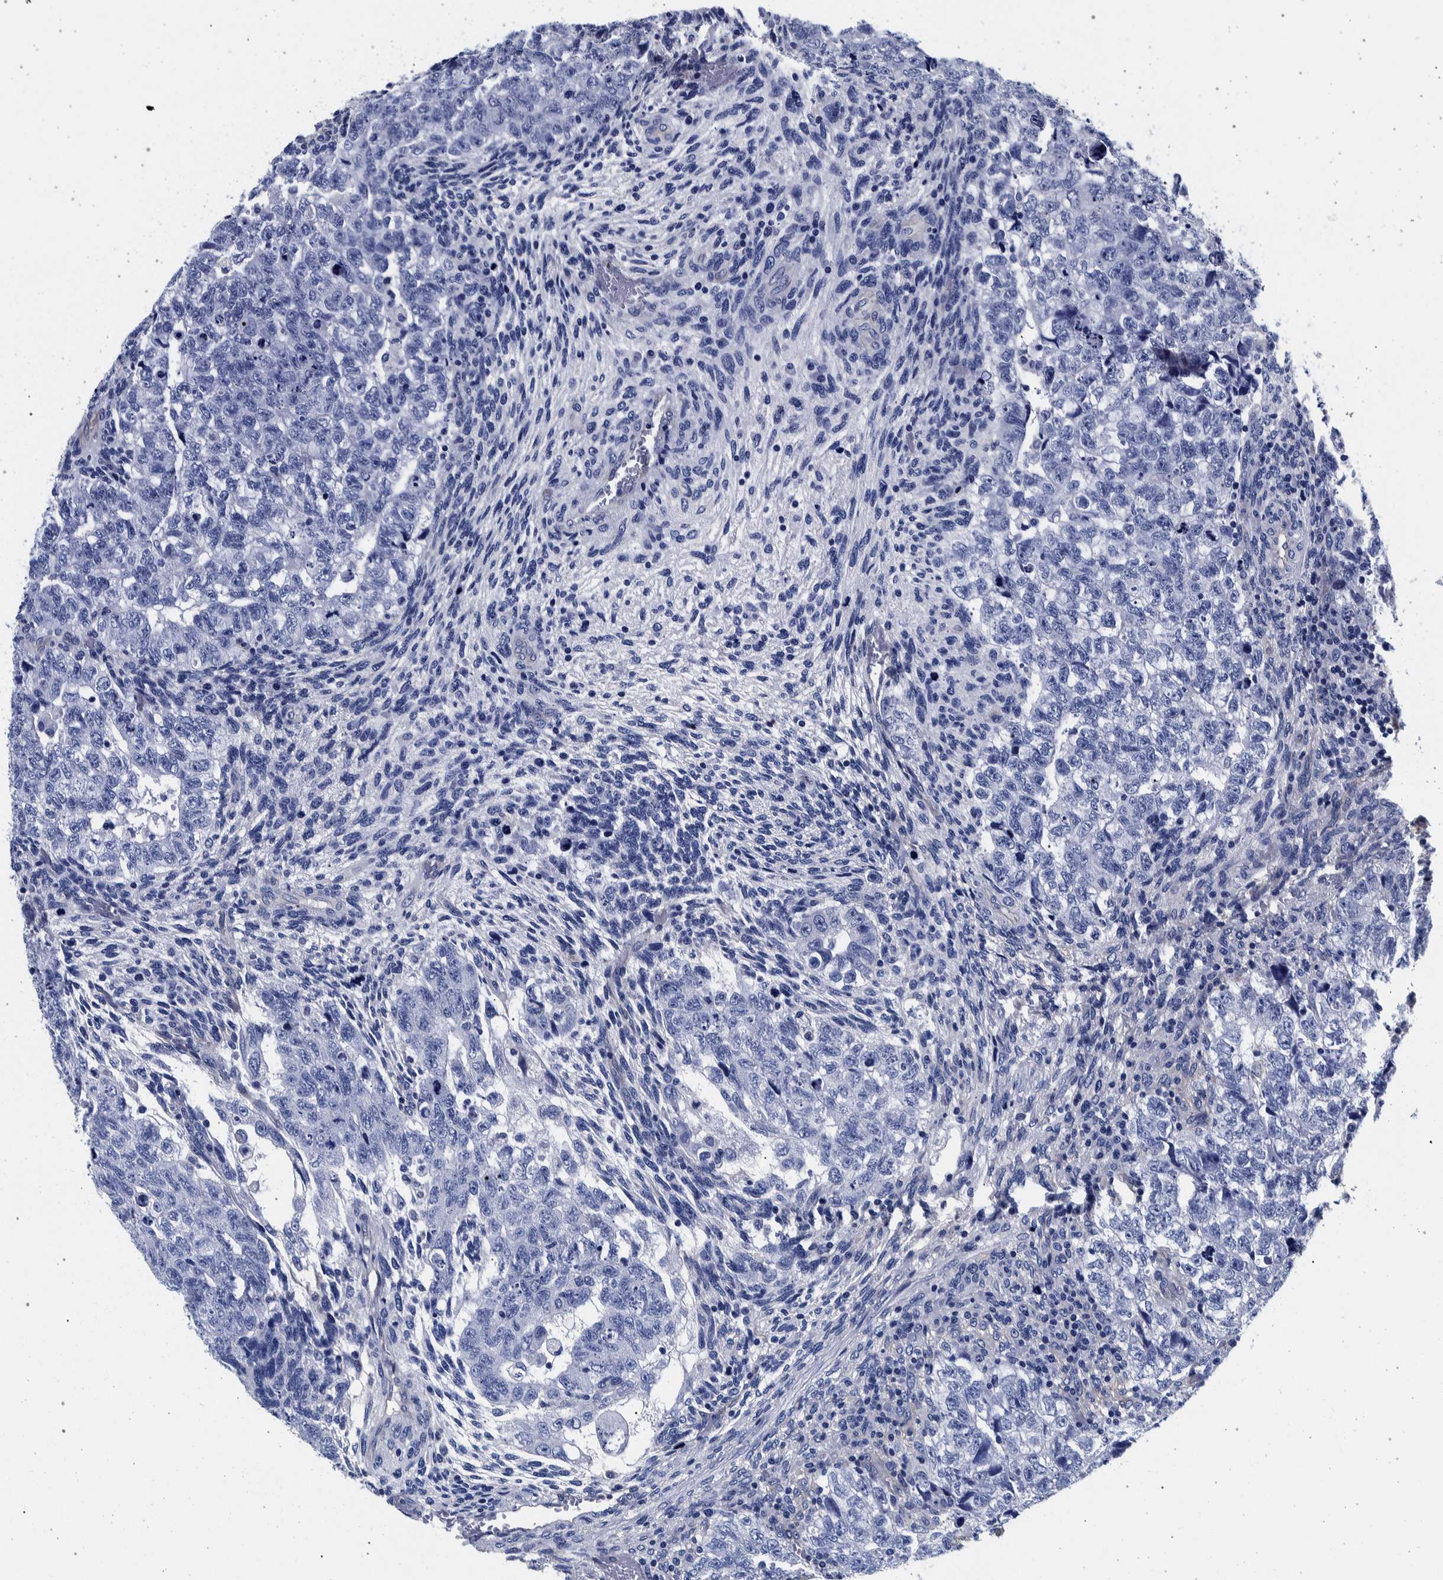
{"staining": {"intensity": "negative", "quantity": "none", "location": "none"}, "tissue": "testis cancer", "cell_type": "Tumor cells", "image_type": "cancer", "snomed": [{"axis": "morphology", "description": "Carcinoma, Embryonal, NOS"}, {"axis": "topography", "description": "Testis"}], "caption": "Image shows no protein staining in tumor cells of testis cancer tissue.", "gene": "NIBAN2", "patient": {"sex": "male", "age": 36}}